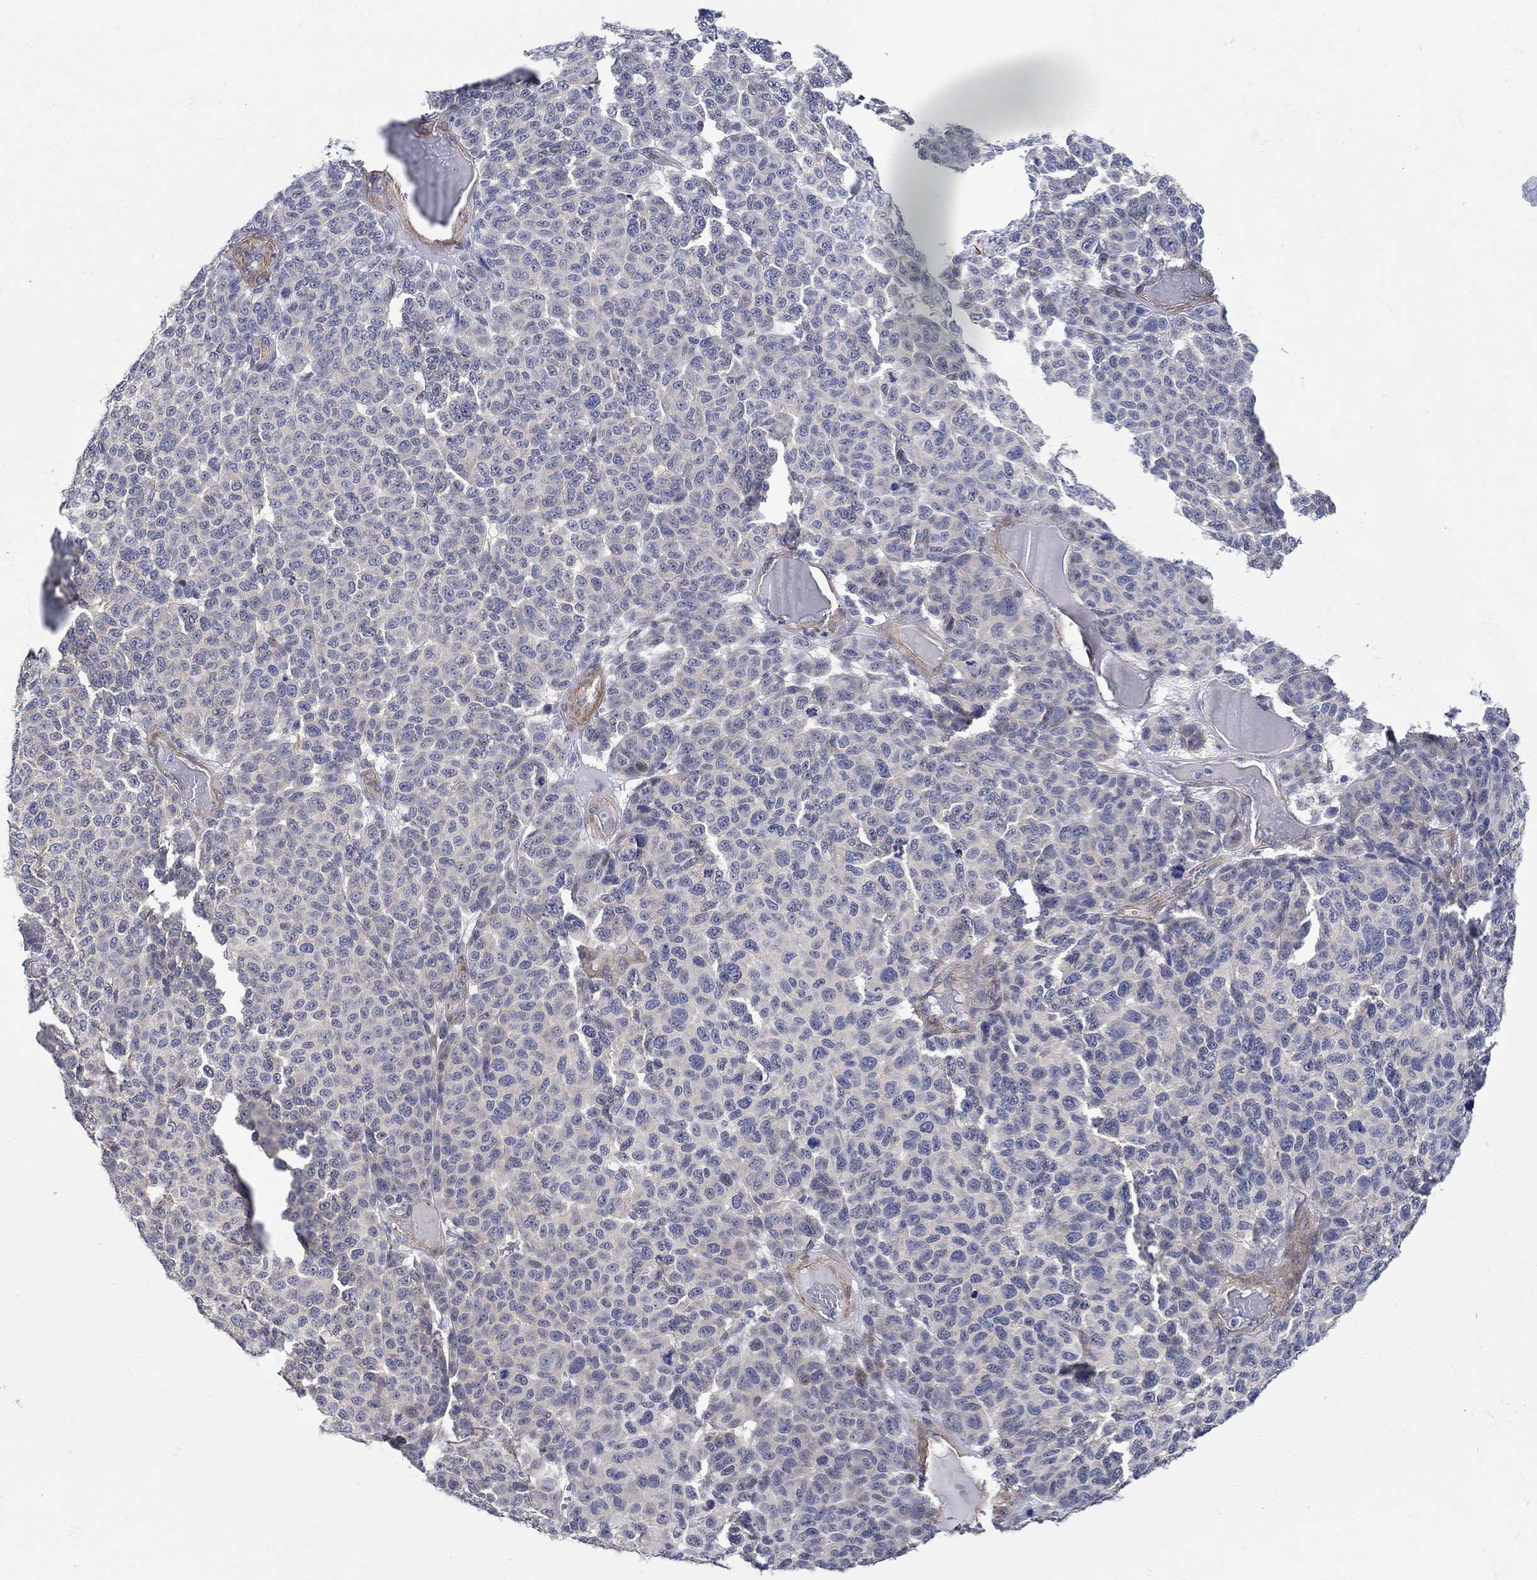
{"staining": {"intensity": "weak", "quantity": "<25%", "location": "cytoplasmic/membranous"}, "tissue": "melanoma", "cell_type": "Tumor cells", "image_type": "cancer", "snomed": [{"axis": "morphology", "description": "Malignant melanoma, NOS"}, {"axis": "topography", "description": "Skin"}], "caption": "There is no significant positivity in tumor cells of melanoma. (DAB (3,3'-diaminobenzidine) IHC visualized using brightfield microscopy, high magnification).", "gene": "SCN7A", "patient": {"sex": "male", "age": 59}}